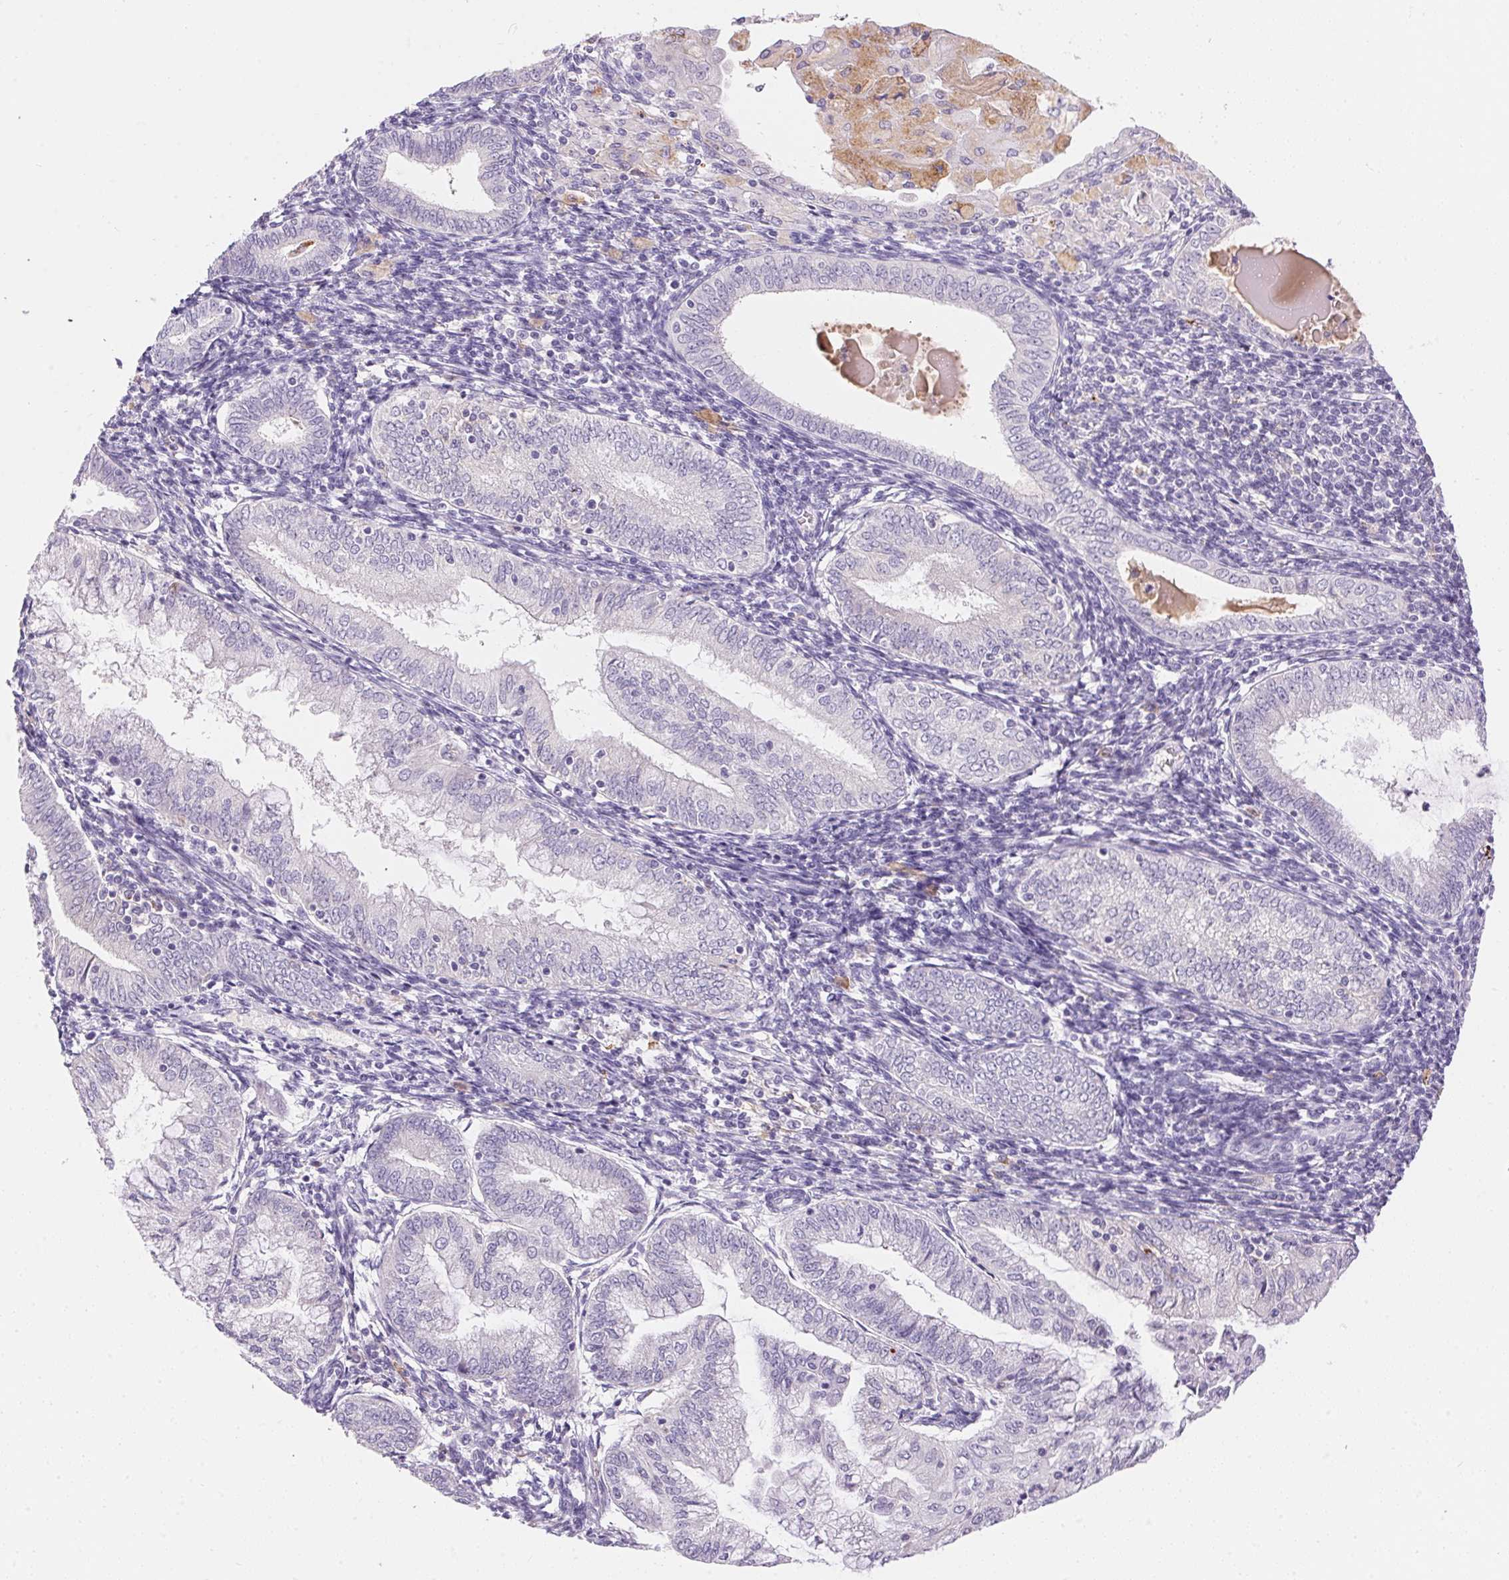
{"staining": {"intensity": "negative", "quantity": "none", "location": "none"}, "tissue": "endometrial cancer", "cell_type": "Tumor cells", "image_type": "cancer", "snomed": [{"axis": "morphology", "description": "Adenocarcinoma, NOS"}, {"axis": "topography", "description": "Endometrium"}], "caption": "Tumor cells are negative for protein expression in human endometrial cancer.", "gene": "PNLIPRP3", "patient": {"sex": "female", "age": 55}}